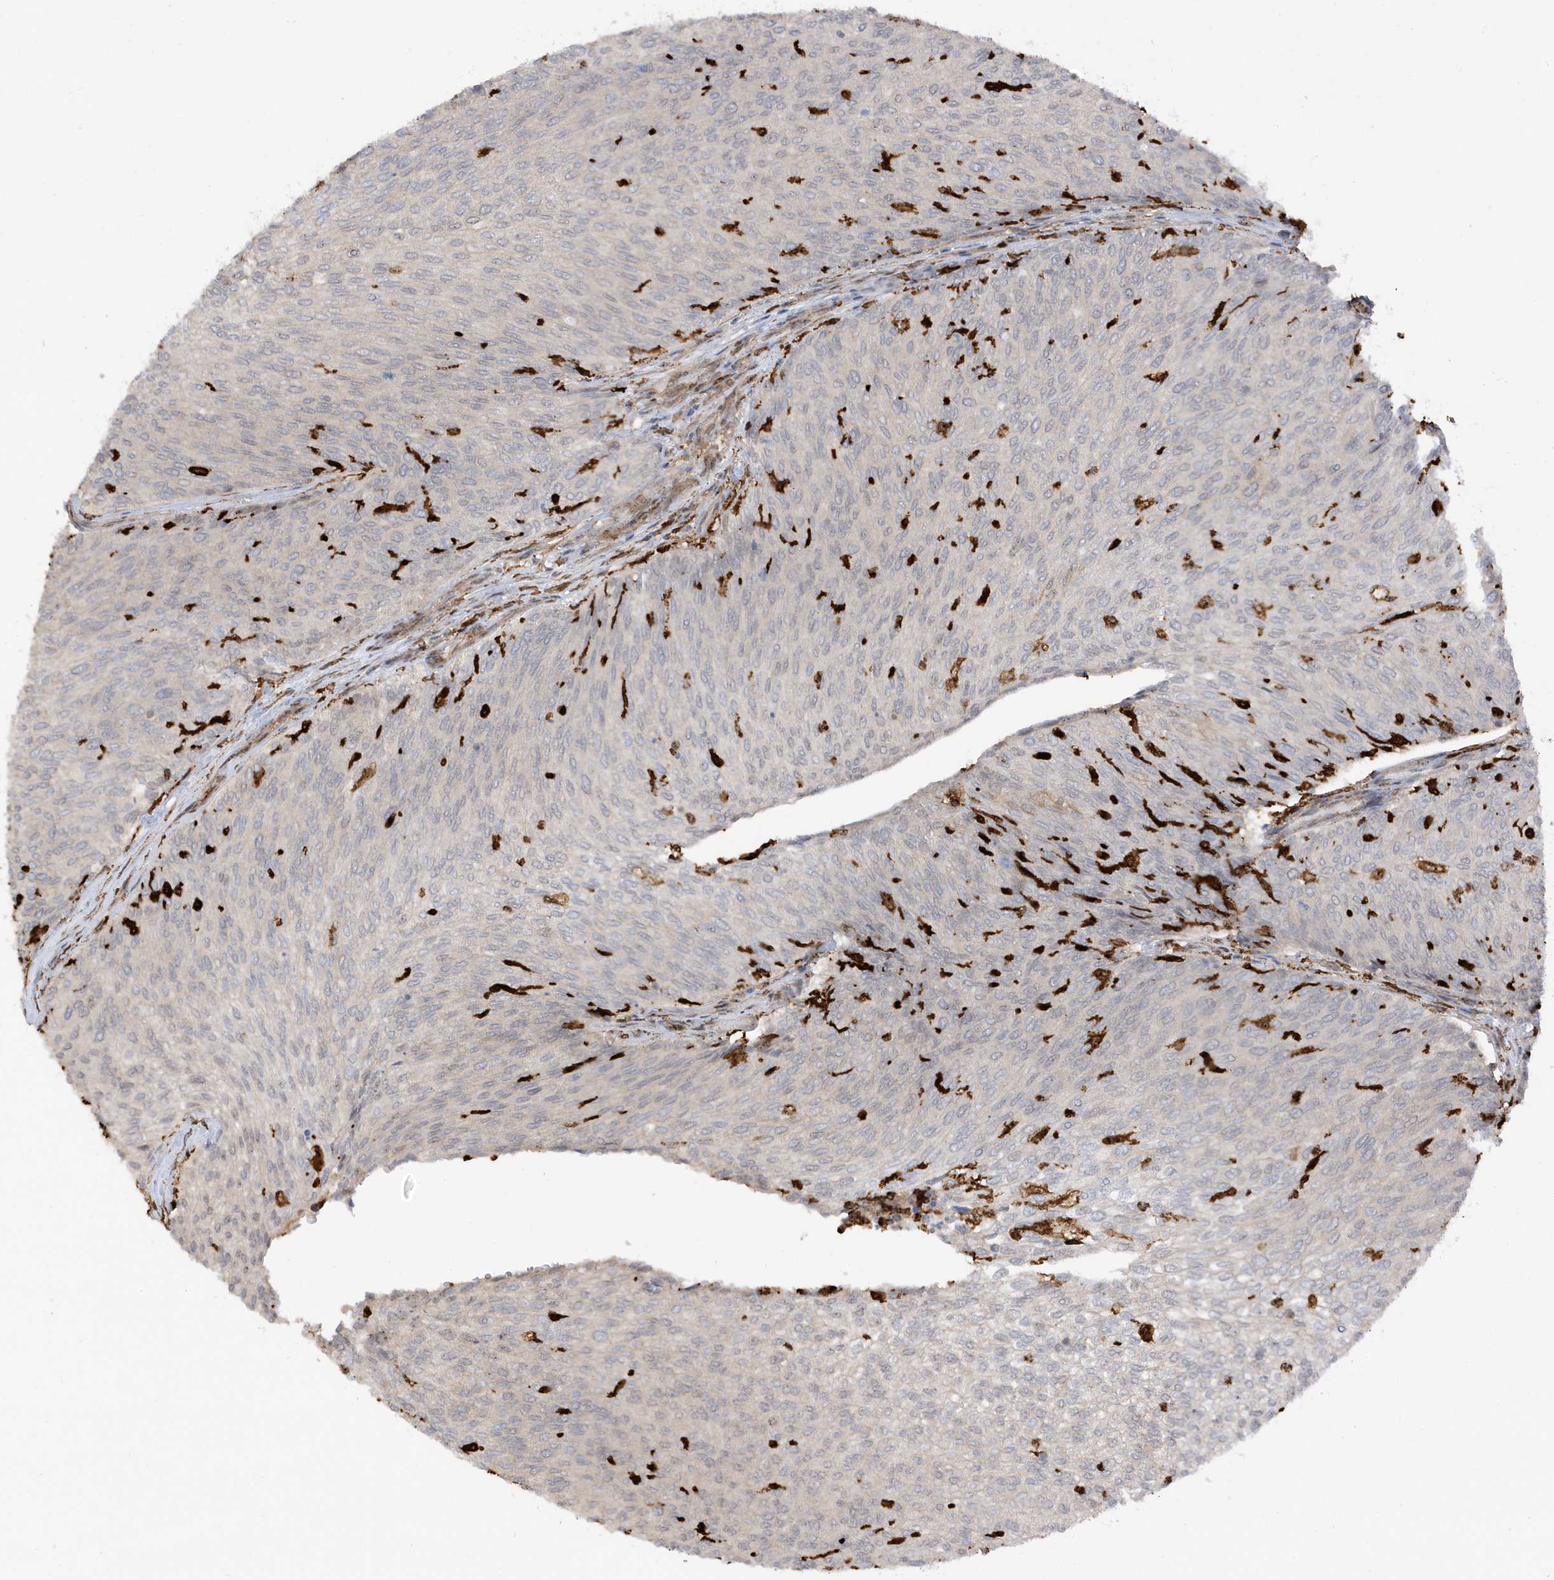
{"staining": {"intensity": "negative", "quantity": "none", "location": "none"}, "tissue": "urothelial cancer", "cell_type": "Tumor cells", "image_type": "cancer", "snomed": [{"axis": "morphology", "description": "Urothelial carcinoma, Low grade"}, {"axis": "topography", "description": "Urinary bladder"}], "caption": "The image displays no staining of tumor cells in low-grade urothelial carcinoma.", "gene": "PHACTR2", "patient": {"sex": "female", "age": 79}}